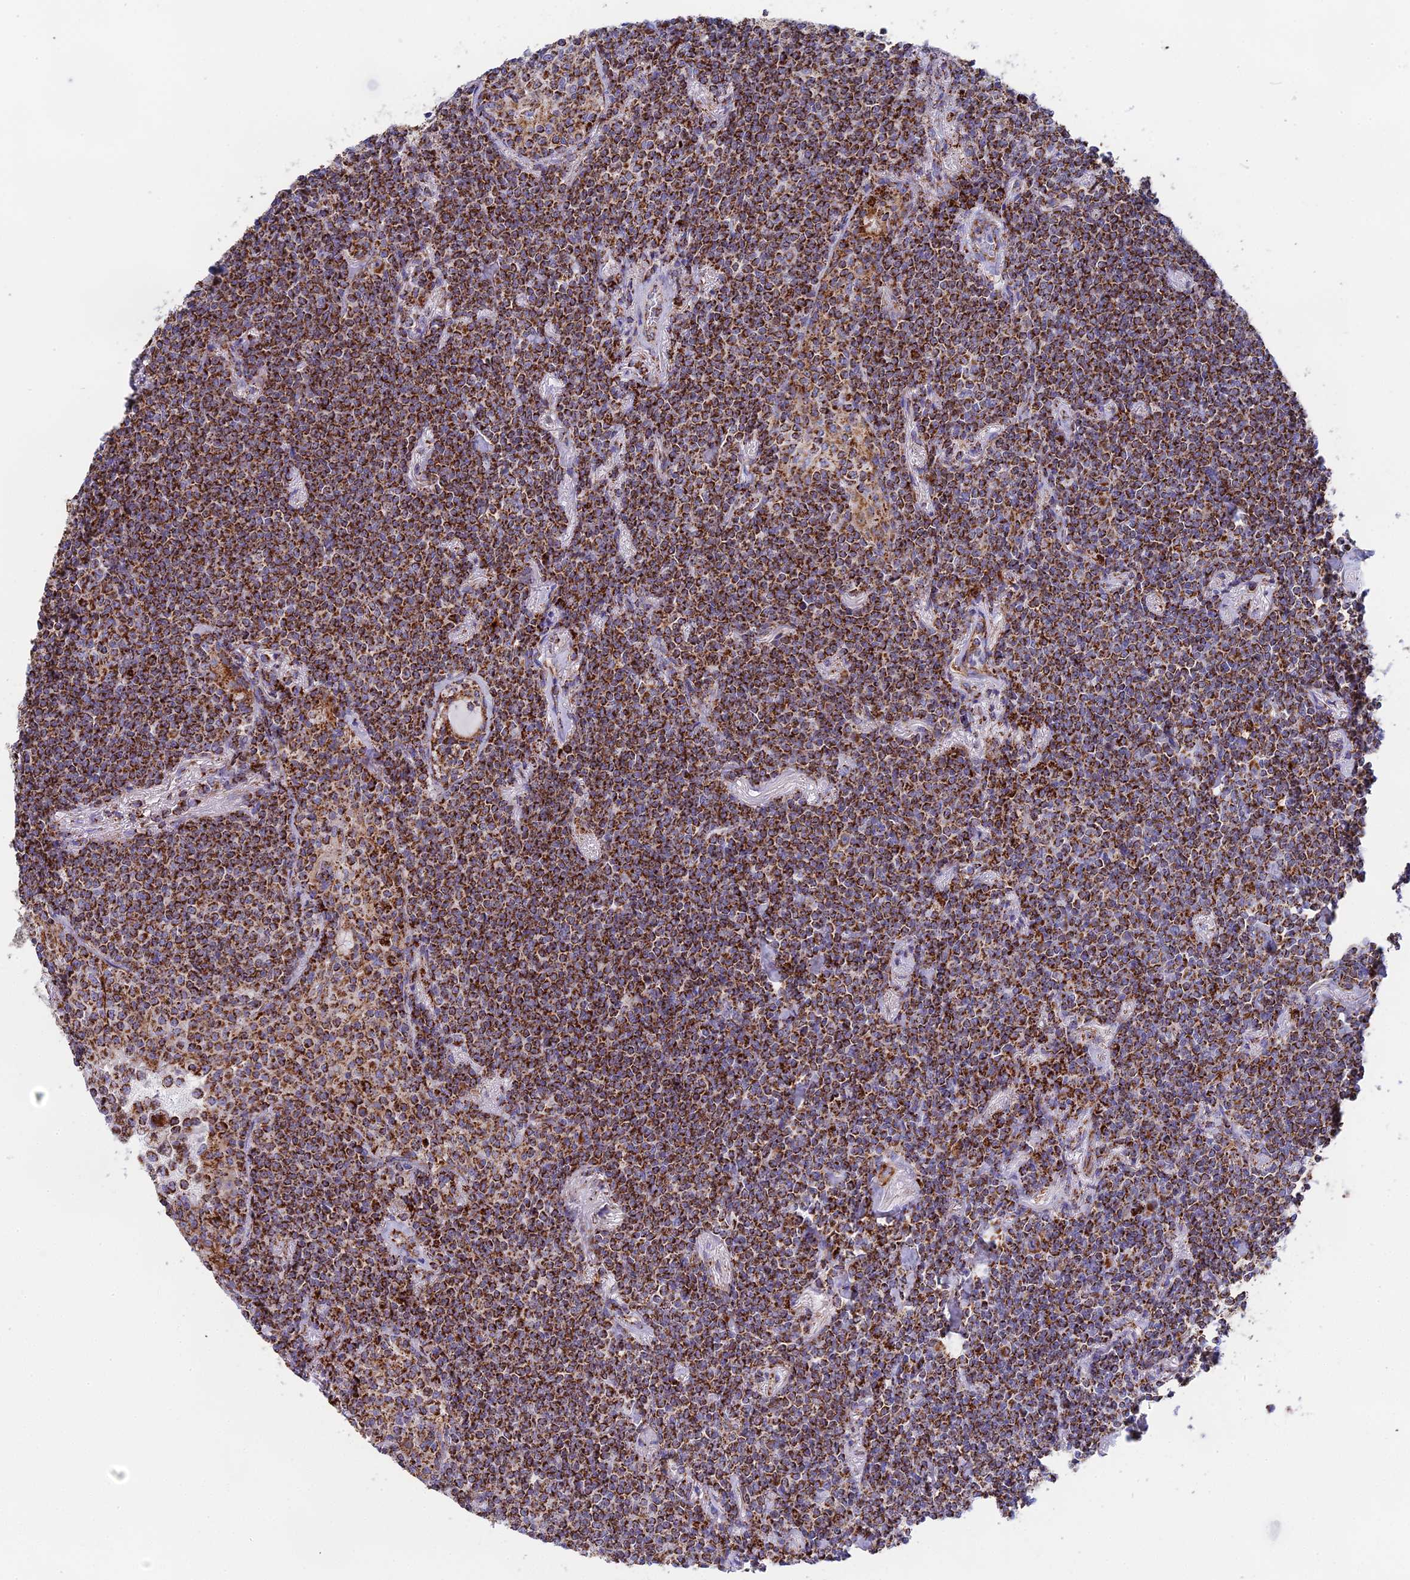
{"staining": {"intensity": "strong", "quantity": ">75%", "location": "cytoplasmic/membranous"}, "tissue": "lymphoma", "cell_type": "Tumor cells", "image_type": "cancer", "snomed": [{"axis": "morphology", "description": "Malignant lymphoma, non-Hodgkin's type, Low grade"}, {"axis": "topography", "description": "Lung"}], "caption": "Immunohistochemical staining of human lymphoma demonstrates strong cytoplasmic/membranous protein positivity in approximately >75% of tumor cells. (Brightfield microscopy of DAB IHC at high magnification).", "gene": "NDUFA5", "patient": {"sex": "female", "age": 71}}